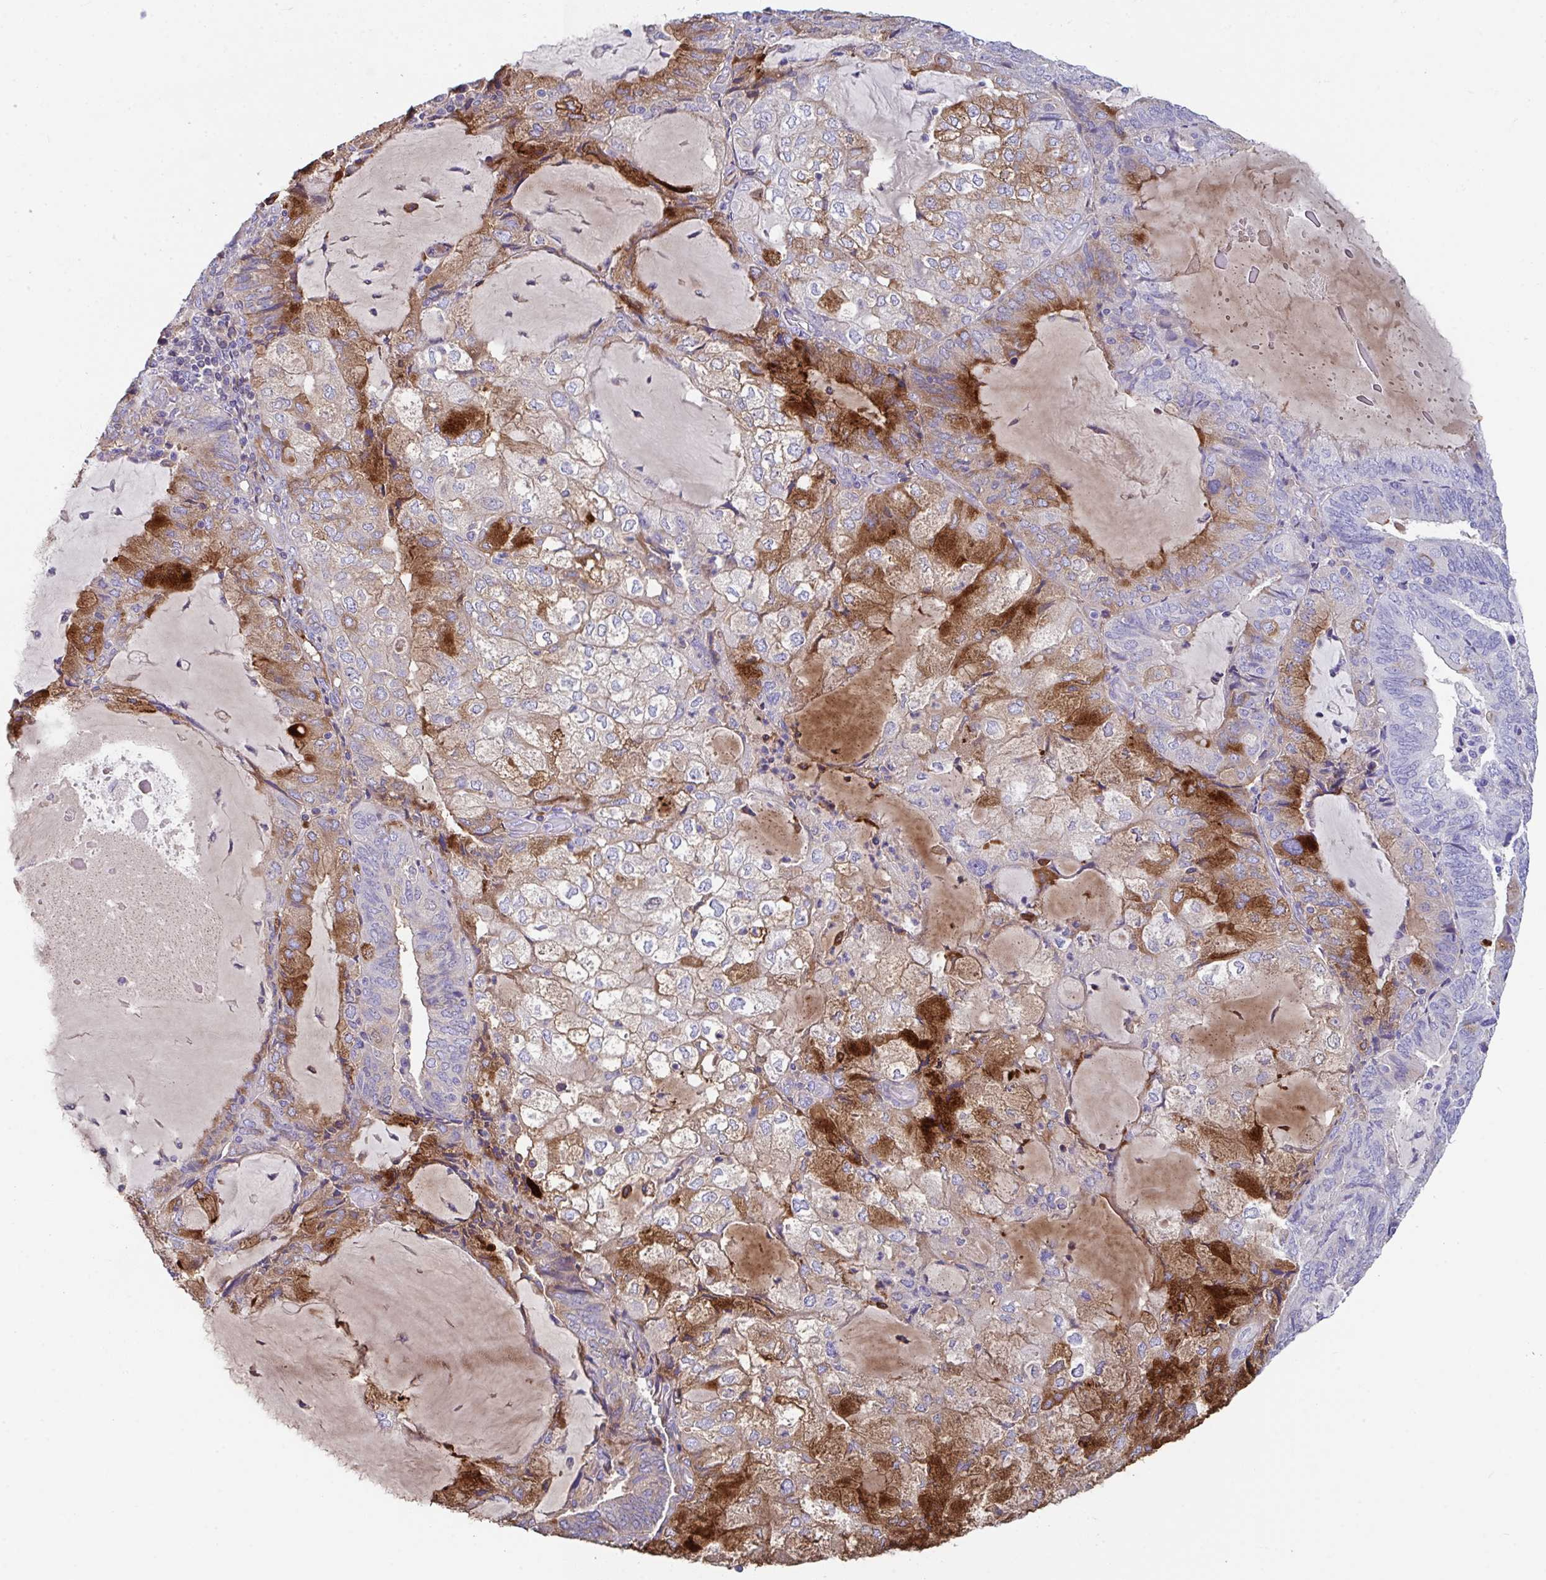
{"staining": {"intensity": "strong", "quantity": "<25%", "location": "cytoplasmic/membranous"}, "tissue": "endometrial cancer", "cell_type": "Tumor cells", "image_type": "cancer", "snomed": [{"axis": "morphology", "description": "Adenocarcinoma, NOS"}, {"axis": "topography", "description": "Endometrium"}], "caption": "Tumor cells reveal medium levels of strong cytoplasmic/membranous expression in approximately <25% of cells in endometrial adenocarcinoma.", "gene": "ZNF813", "patient": {"sex": "female", "age": 81}}